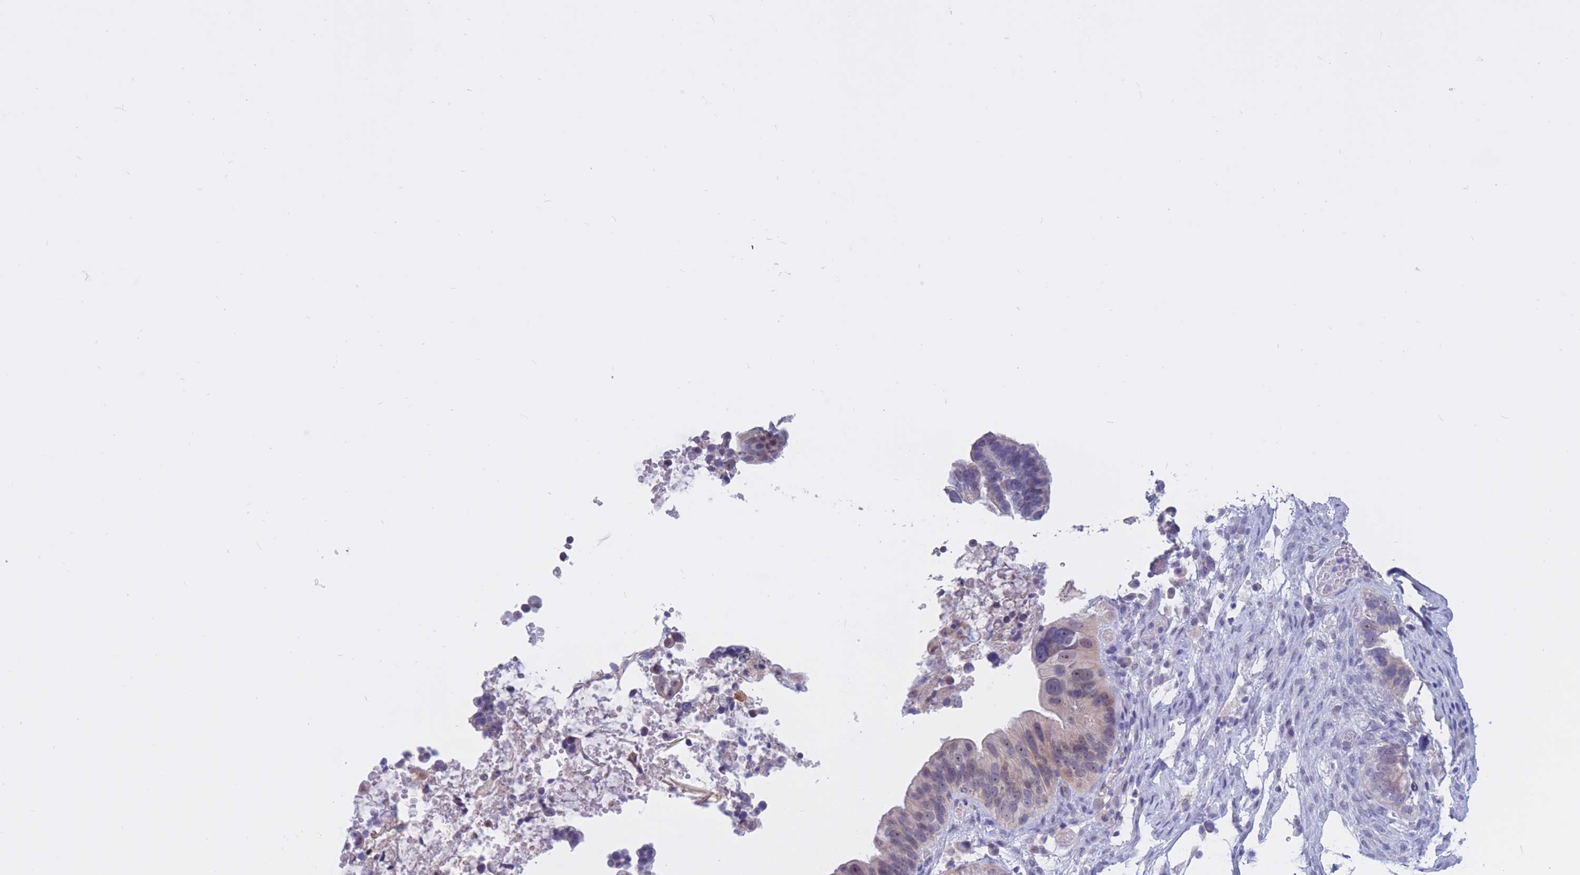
{"staining": {"intensity": "negative", "quantity": "none", "location": "none"}, "tissue": "ovarian cancer", "cell_type": "Tumor cells", "image_type": "cancer", "snomed": [{"axis": "morphology", "description": "Cystadenocarcinoma, serous, NOS"}, {"axis": "topography", "description": "Ovary"}], "caption": "High power microscopy micrograph of an immunohistochemistry micrograph of ovarian cancer (serous cystadenocarcinoma), revealing no significant staining in tumor cells.", "gene": "BOP1", "patient": {"sex": "female", "age": 56}}